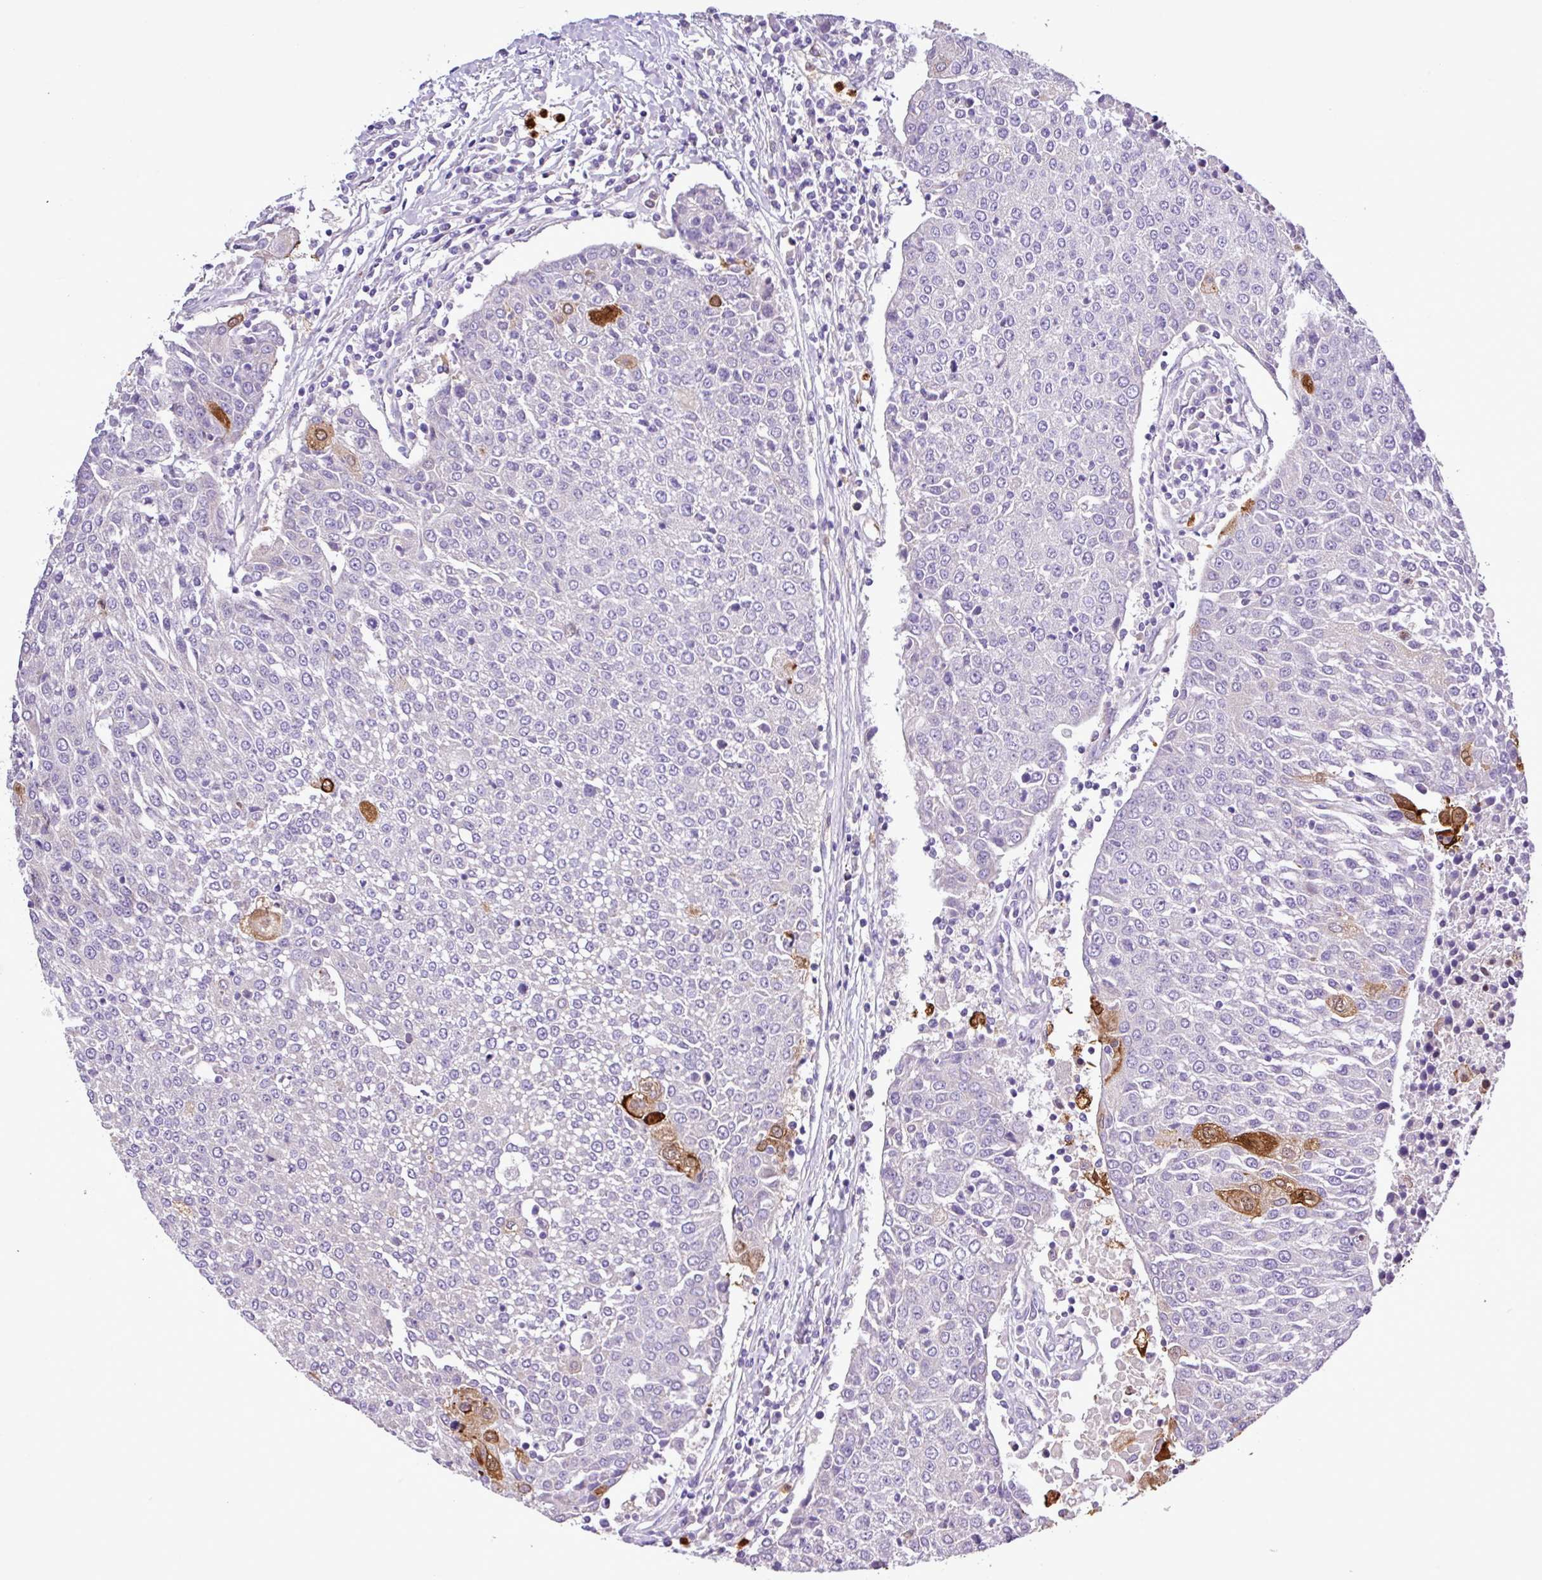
{"staining": {"intensity": "moderate", "quantity": "<25%", "location": "cytoplasmic/membranous,nuclear"}, "tissue": "urothelial cancer", "cell_type": "Tumor cells", "image_type": "cancer", "snomed": [{"axis": "morphology", "description": "Urothelial carcinoma, High grade"}, {"axis": "topography", "description": "Urinary bladder"}], "caption": "Moderate cytoplasmic/membranous and nuclear staining for a protein is present in about <25% of tumor cells of urothelial carcinoma (high-grade) using immunohistochemistry.", "gene": "MGAT4B", "patient": {"sex": "female", "age": 85}}